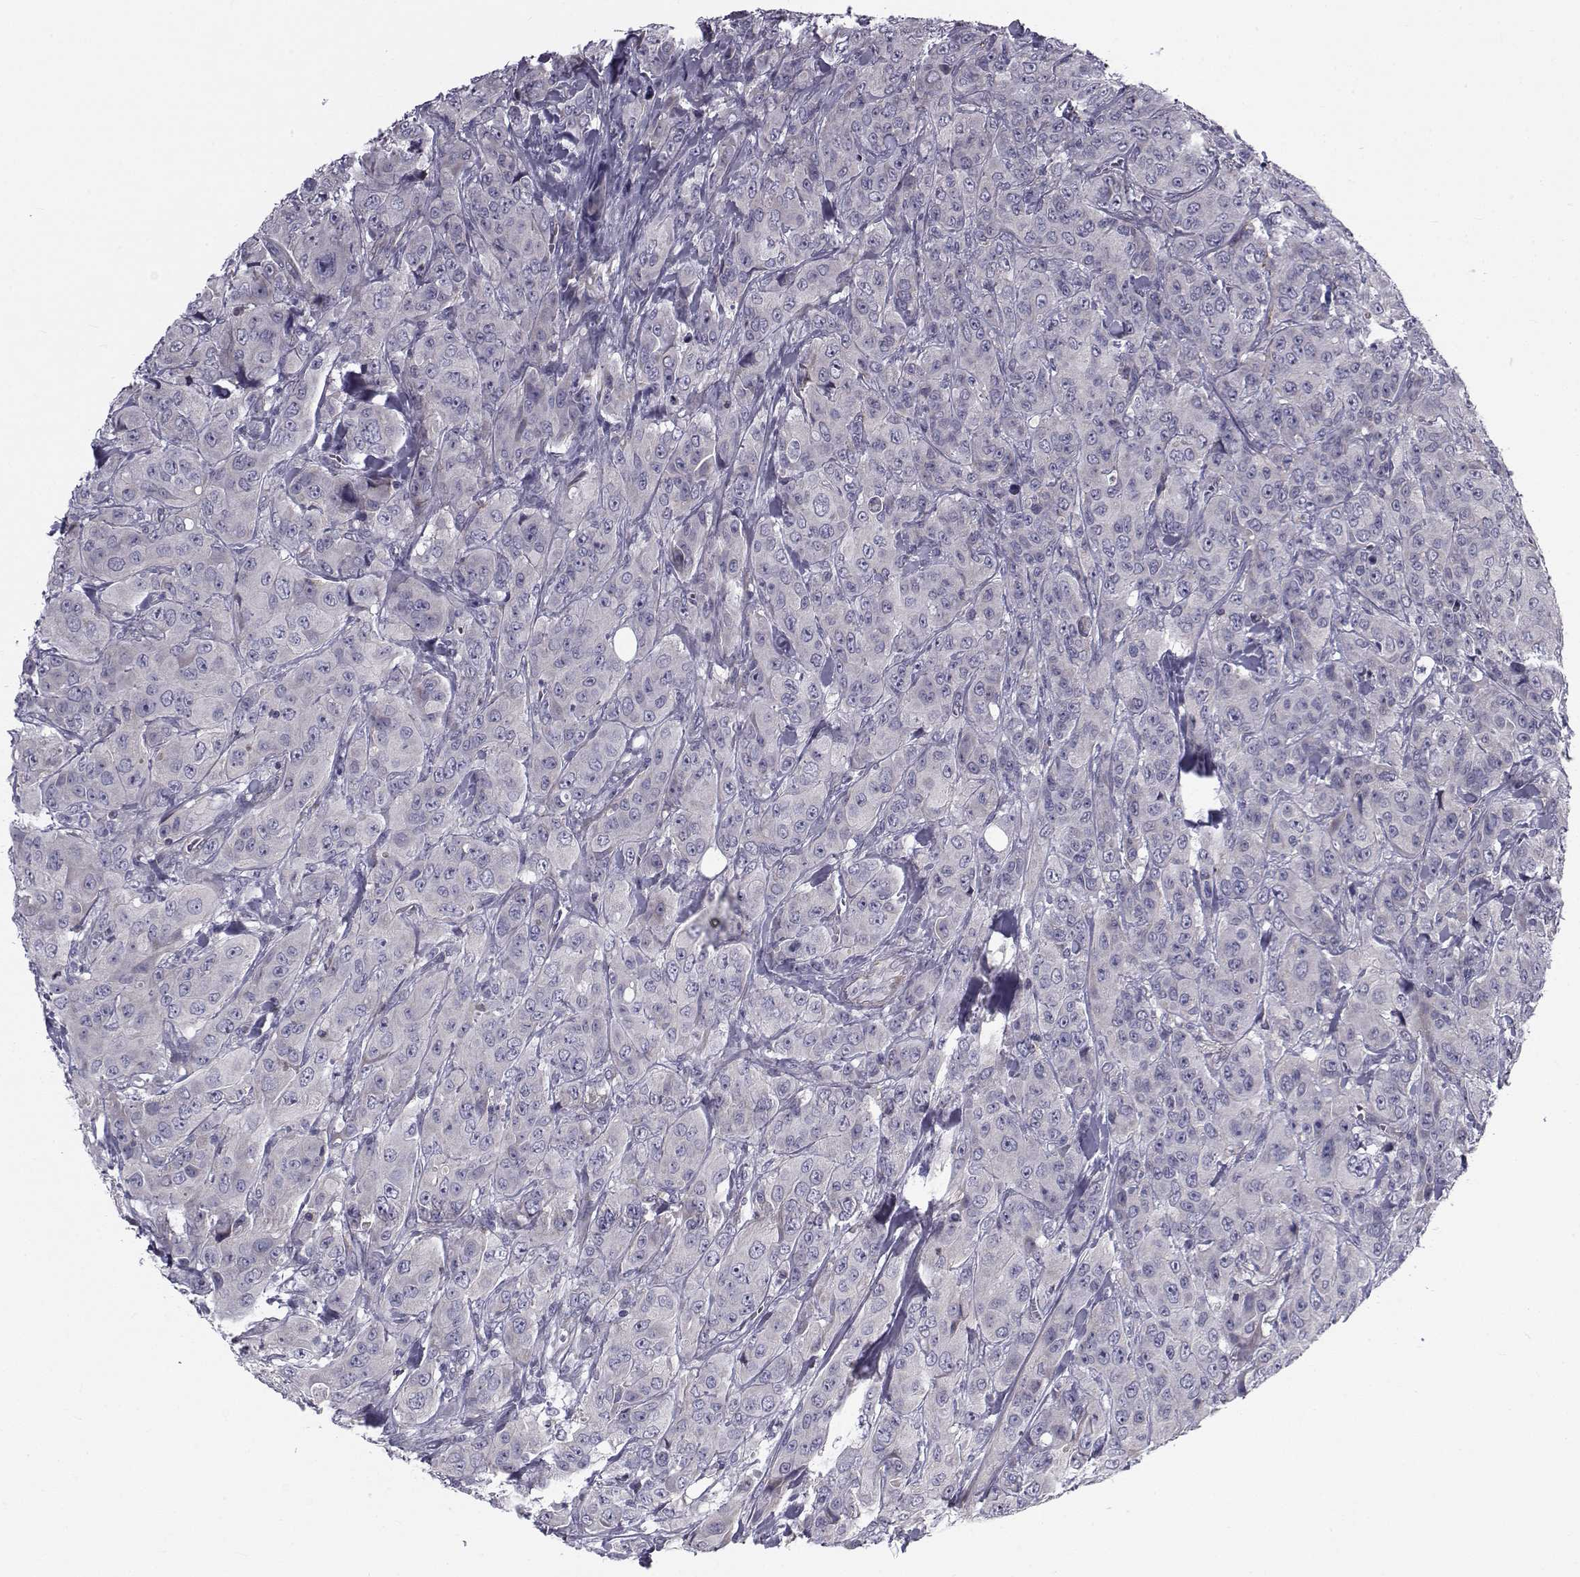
{"staining": {"intensity": "negative", "quantity": "none", "location": "none"}, "tissue": "breast cancer", "cell_type": "Tumor cells", "image_type": "cancer", "snomed": [{"axis": "morphology", "description": "Duct carcinoma"}, {"axis": "topography", "description": "Breast"}], "caption": "The immunohistochemistry photomicrograph has no significant staining in tumor cells of infiltrating ductal carcinoma (breast) tissue.", "gene": "LRRC27", "patient": {"sex": "female", "age": 43}}